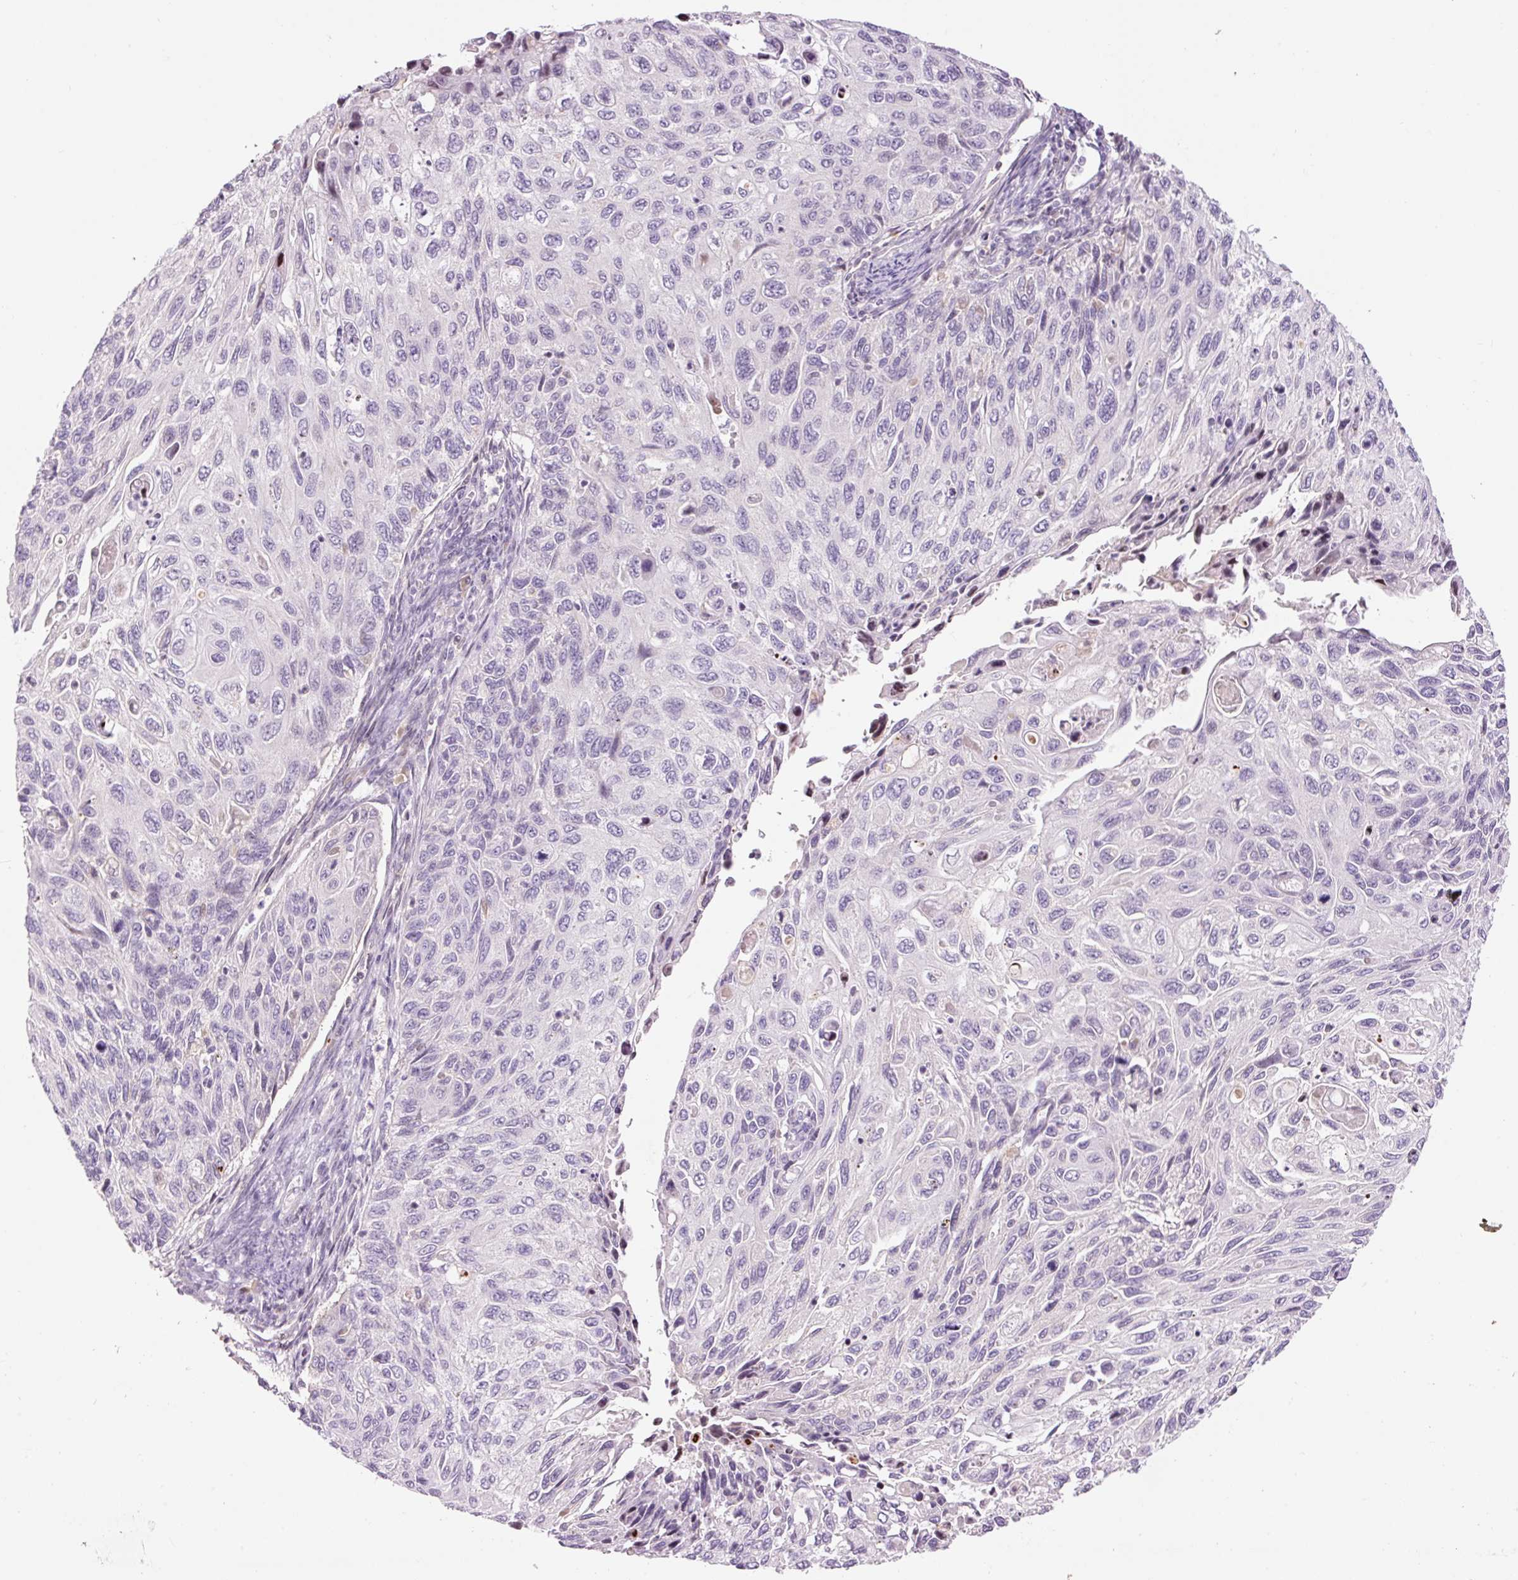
{"staining": {"intensity": "negative", "quantity": "none", "location": "none"}, "tissue": "cervical cancer", "cell_type": "Tumor cells", "image_type": "cancer", "snomed": [{"axis": "morphology", "description": "Squamous cell carcinoma, NOS"}, {"axis": "topography", "description": "Cervix"}], "caption": "Squamous cell carcinoma (cervical) stained for a protein using immunohistochemistry displays no staining tumor cells.", "gene": "ABHD11", "patient": {"sex": "female", "age": 70}}